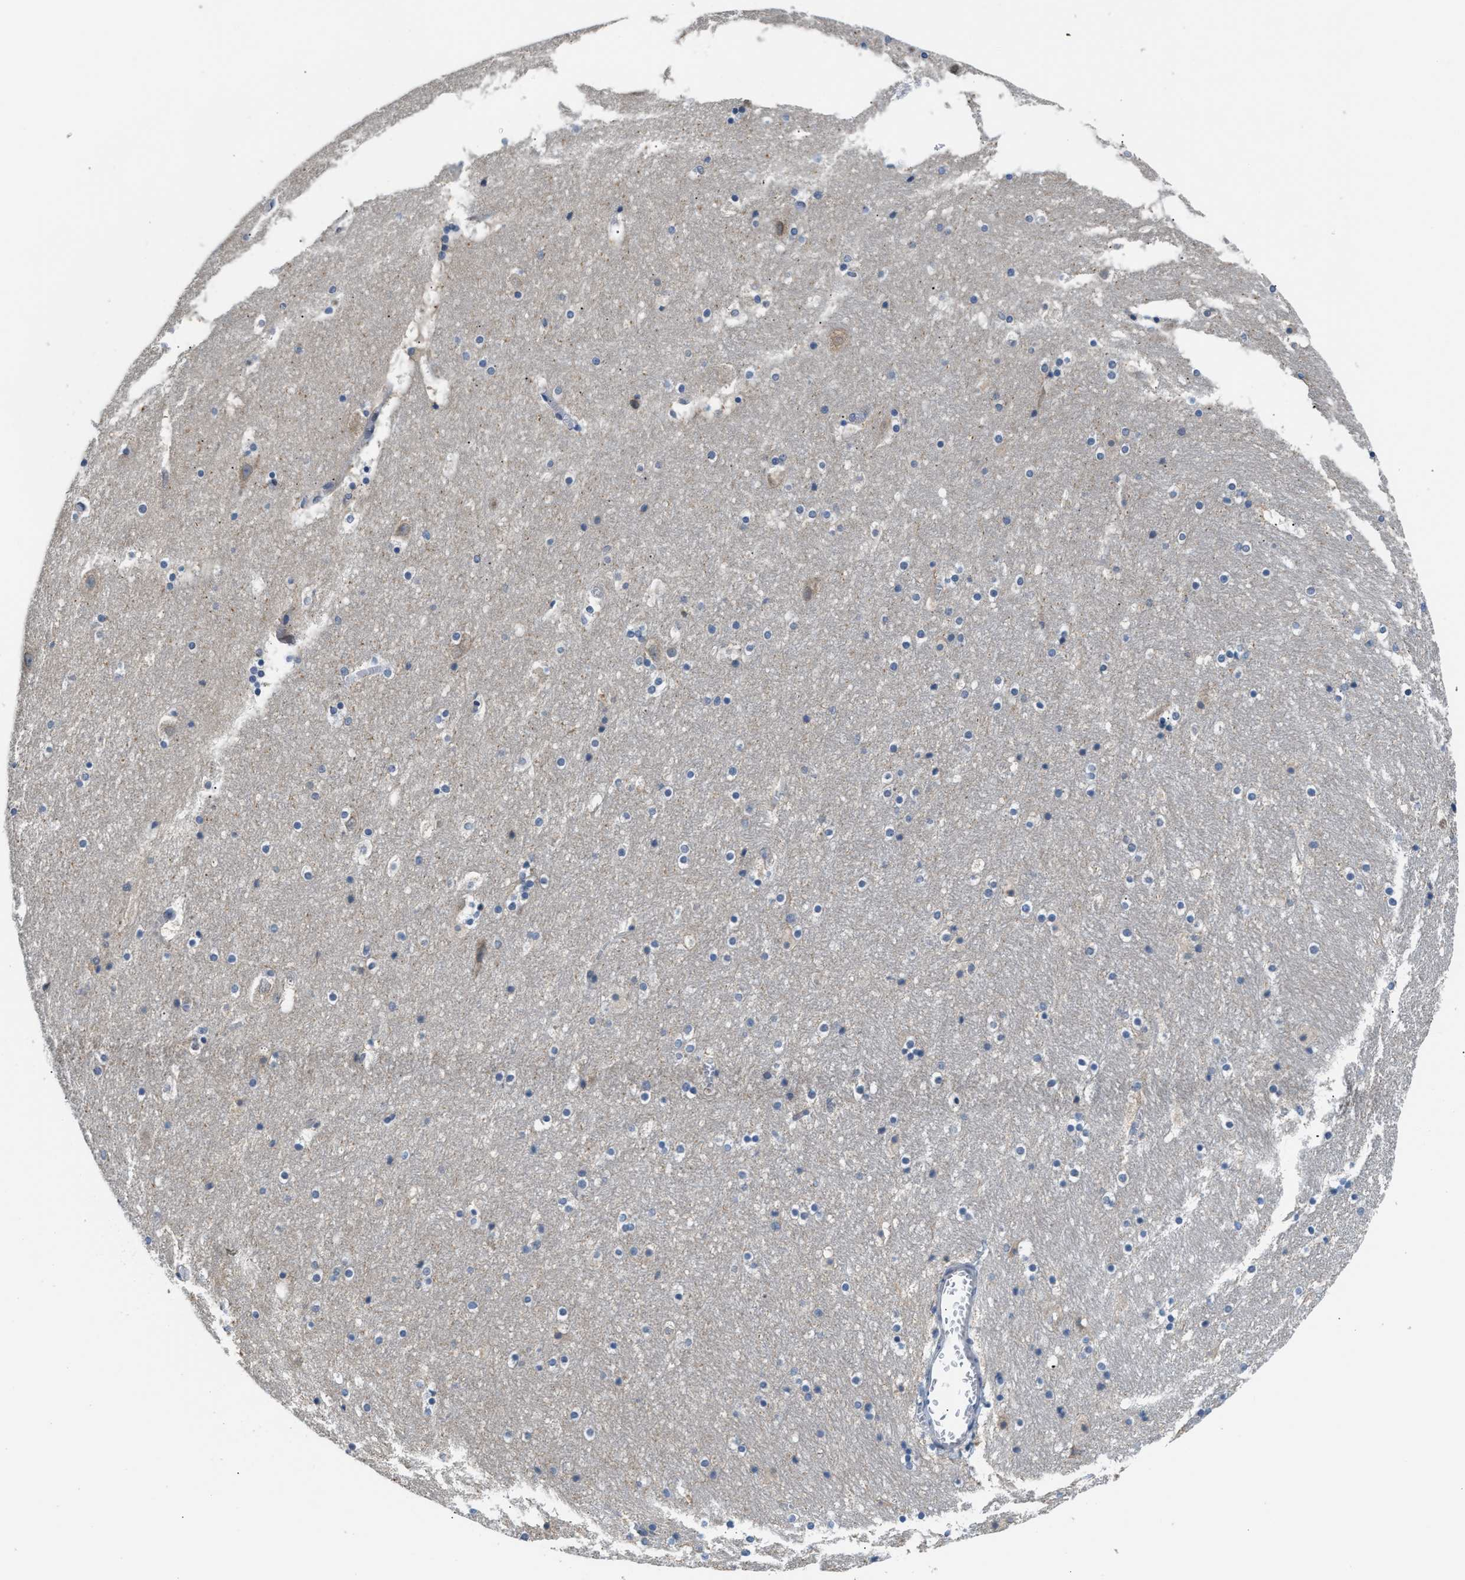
{"staining": {"intensity": "weak", "quantity": "25%-75%", "location": "cytoplasmic/membranous,nuclear"}, "tissue": "hippocampus", "cell_type": "Glial cells", "image_type": "normal", "snomed": [{"axis": "morphology", "description": "Normal tissue, NOS"}, {"axis": "topography", "description": "Hippocampus"}], "caption": "A low amount of weak cytoplasmic/membranous,nuclear staining is seen in about 25%-75% of glial cells in benign hippocampus.", "gene": "RAB29", "patient": {"sex": "male", "age": 45}}